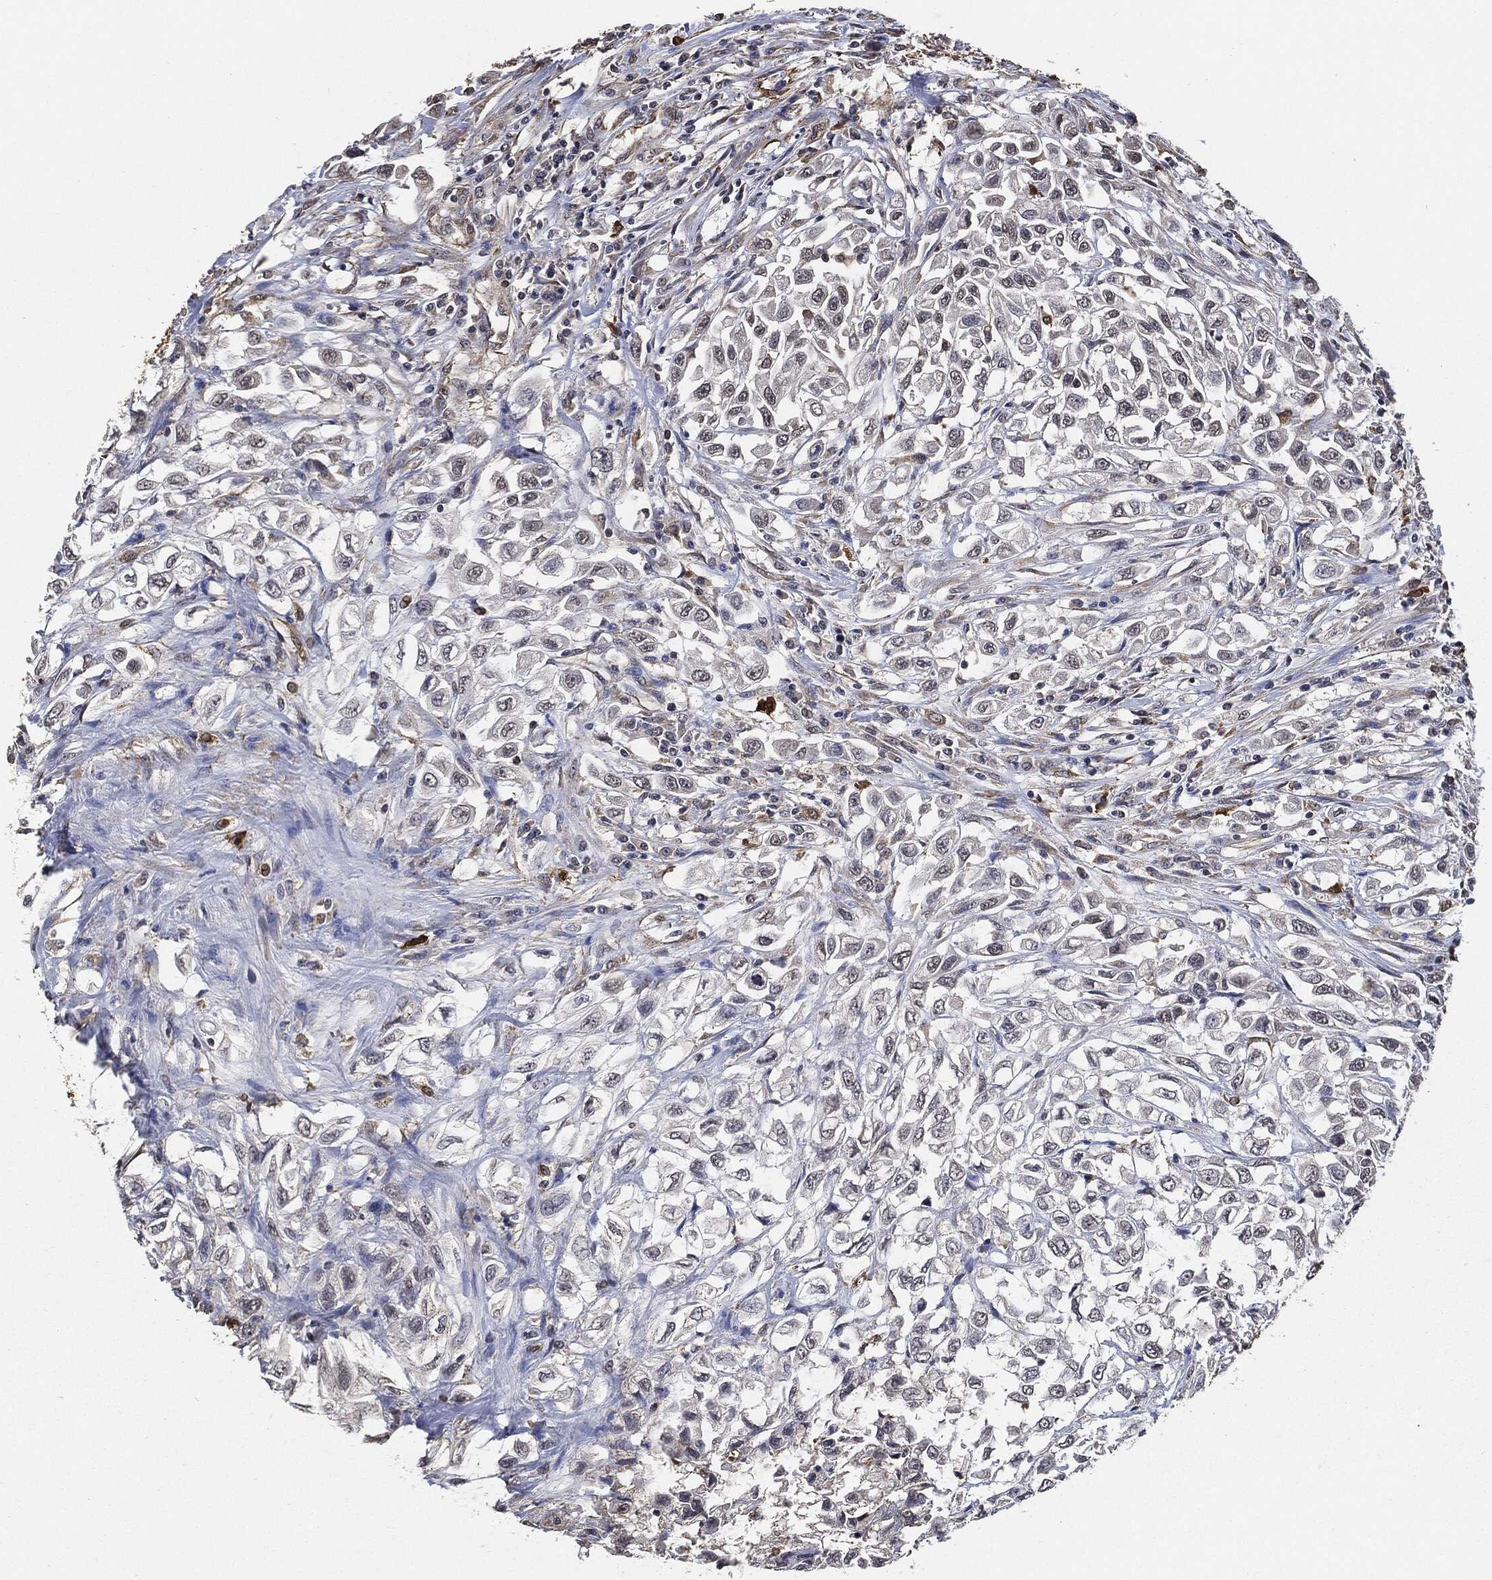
{"staining": {"intensity": "moderate", "quantity": "<25%", "location": "cytoplasmic/membranous"}, "tissue": "urothelial cancer", "cell_type": "Tumor cells", "image_type": "cancer", "snomed": [{"axis": "morphology", "description": "Urothelial carcinoma, High grade"}, {"axis": "topography", "description": "Urinary bladder"}], "caption": "Immunohistochemistry (IHC) of high-grade urothelial carcinoma demonstrates low levels of moderate cytoplasmic/membranous staining in about <25% of tumor cells.", "gene": "S100A9", "patient": {"sex": "female", "age": 56}}